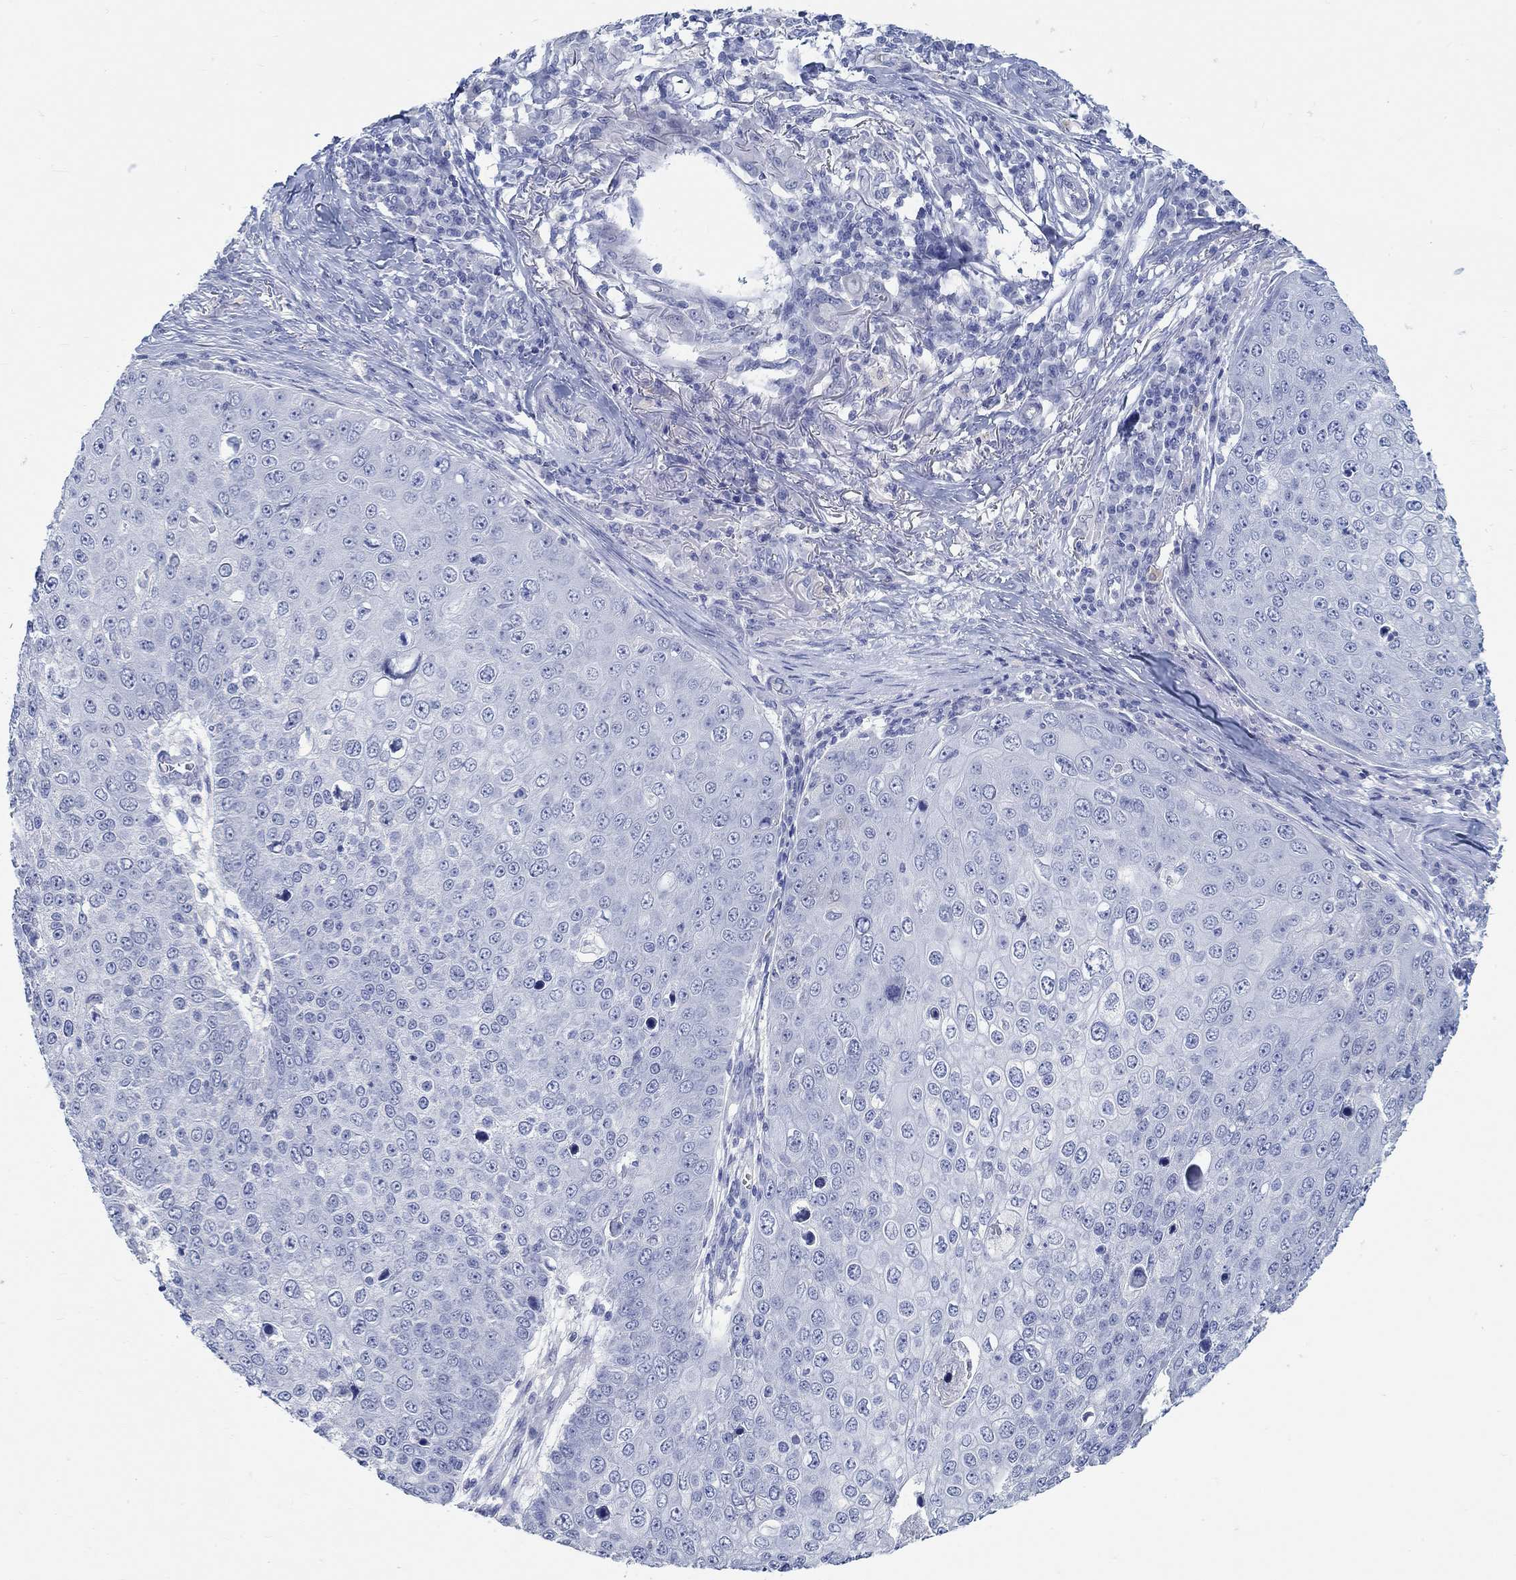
{"staining": {"intensity": "negative", "quantity": "none", "location": "none"}, "tissue": "skin cancer", "cell_type": "Tumor cells", "image_type": "cancer", "snomed": [{"axis": "morphology", "description": "Squamous cell carcinoma, NOS"}, {"axis": "topography", "description": "Skin"}], "caption": "DAB (3,3'-diaminobenzidine) immunohistochemical staining of skin cancer shows no significant expression in tumor cells. (DAB (3,3'-diaminobenzidine) immunohistochemistry with hematoxylin counter stain).", "gene": "GRIA3", "patient": {"sex": "male", "age": 71}}